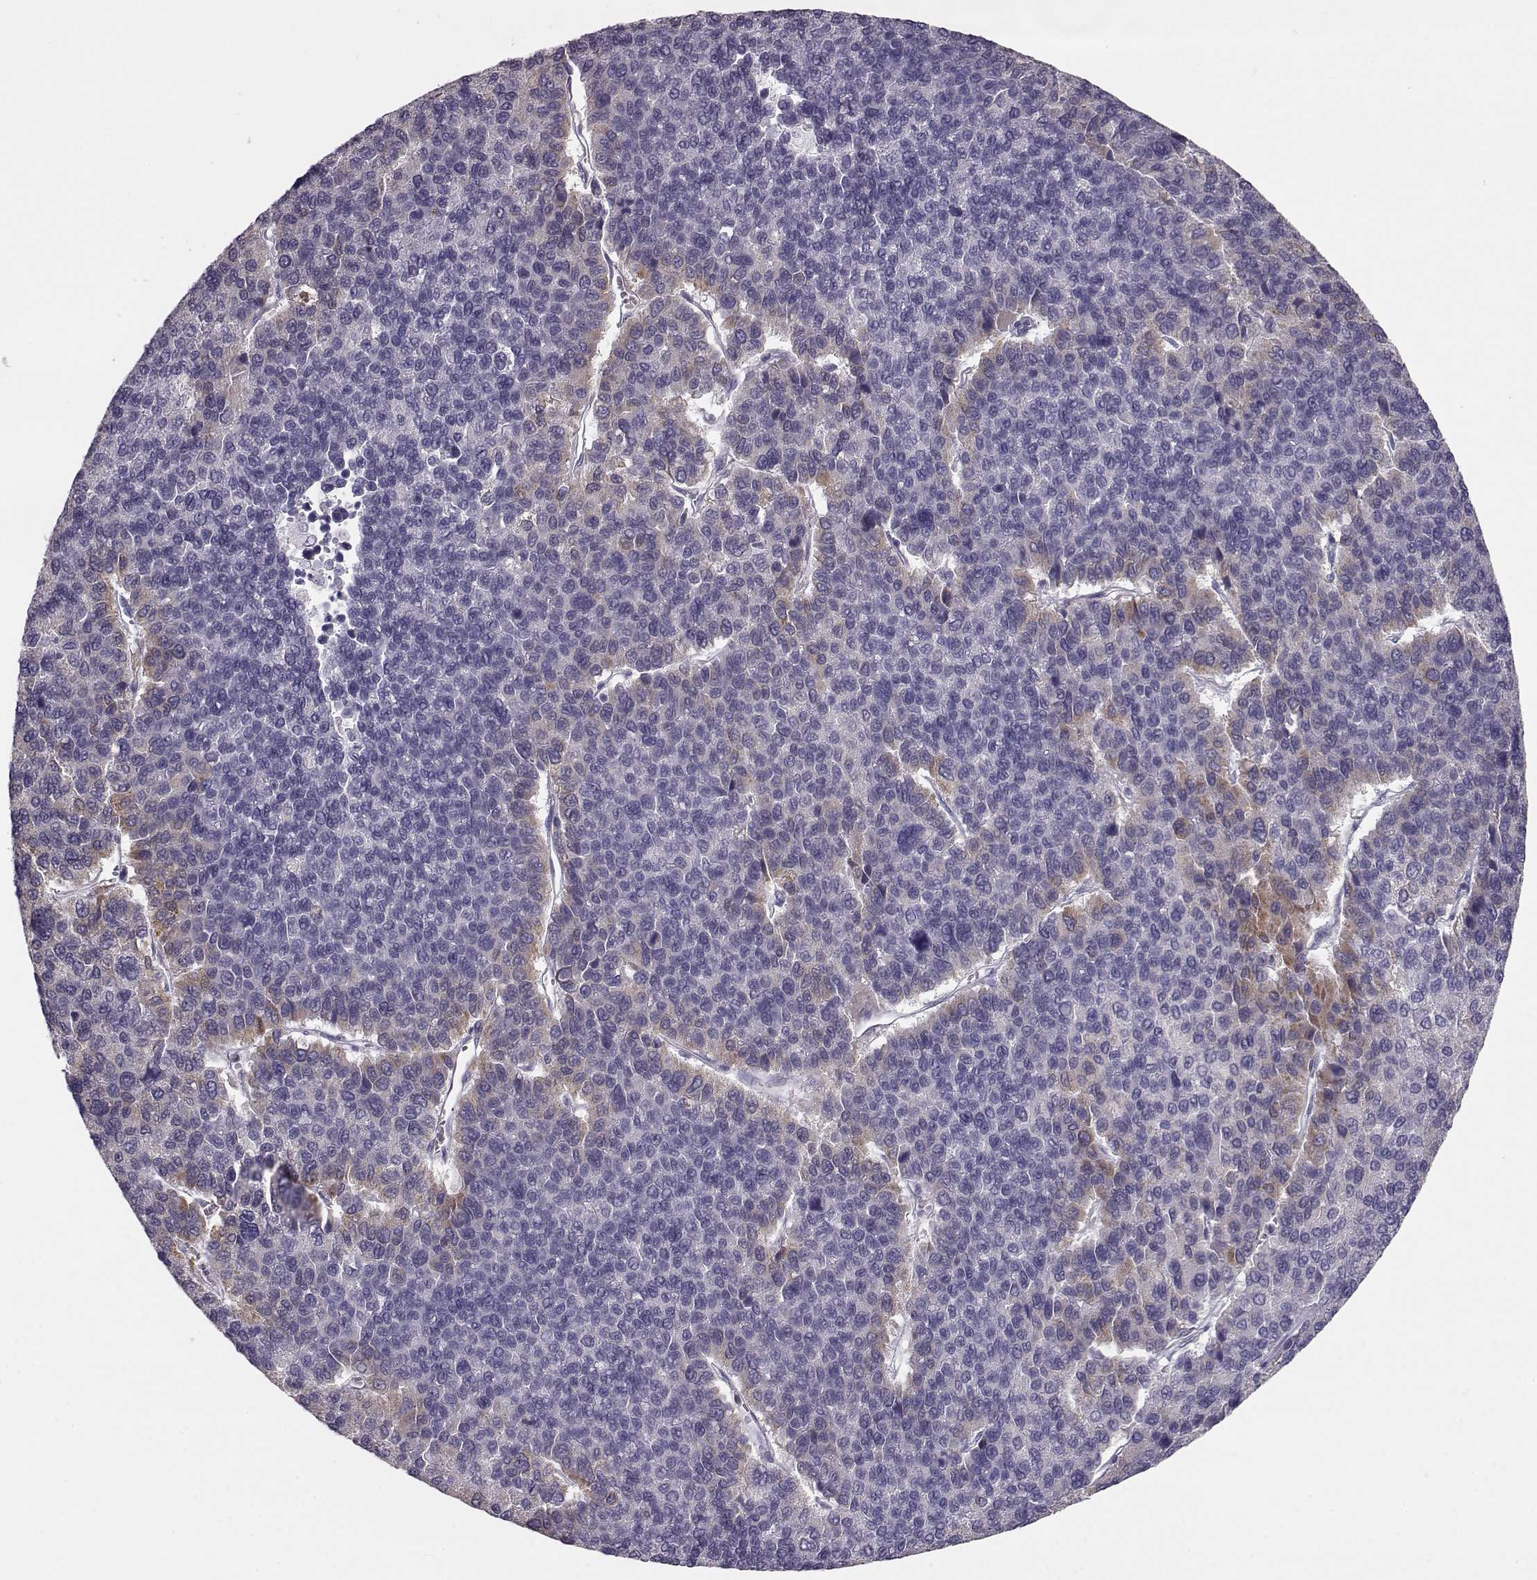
{"staining": {"intensity": "weak", "quantity": "<25%", "location": "cytoplasmic/membranous"}, "tissue": "liver cancer", "cell_type": "Tumor cells", "image_type": "cancer", "snomed": [{"axis": "morphology", "description": "Carcinoma, Hepatocellular, NOS"}, {"axis": "topography", "description": "Liver"}], "caption": "IHC histopathology image of human liver hepatocellular carcinoma stained for a protein (brown), which exhibits no staining in tumor cells.", "gene": "ELOVL5", "patient": {"sex": "female", "age": 41}}